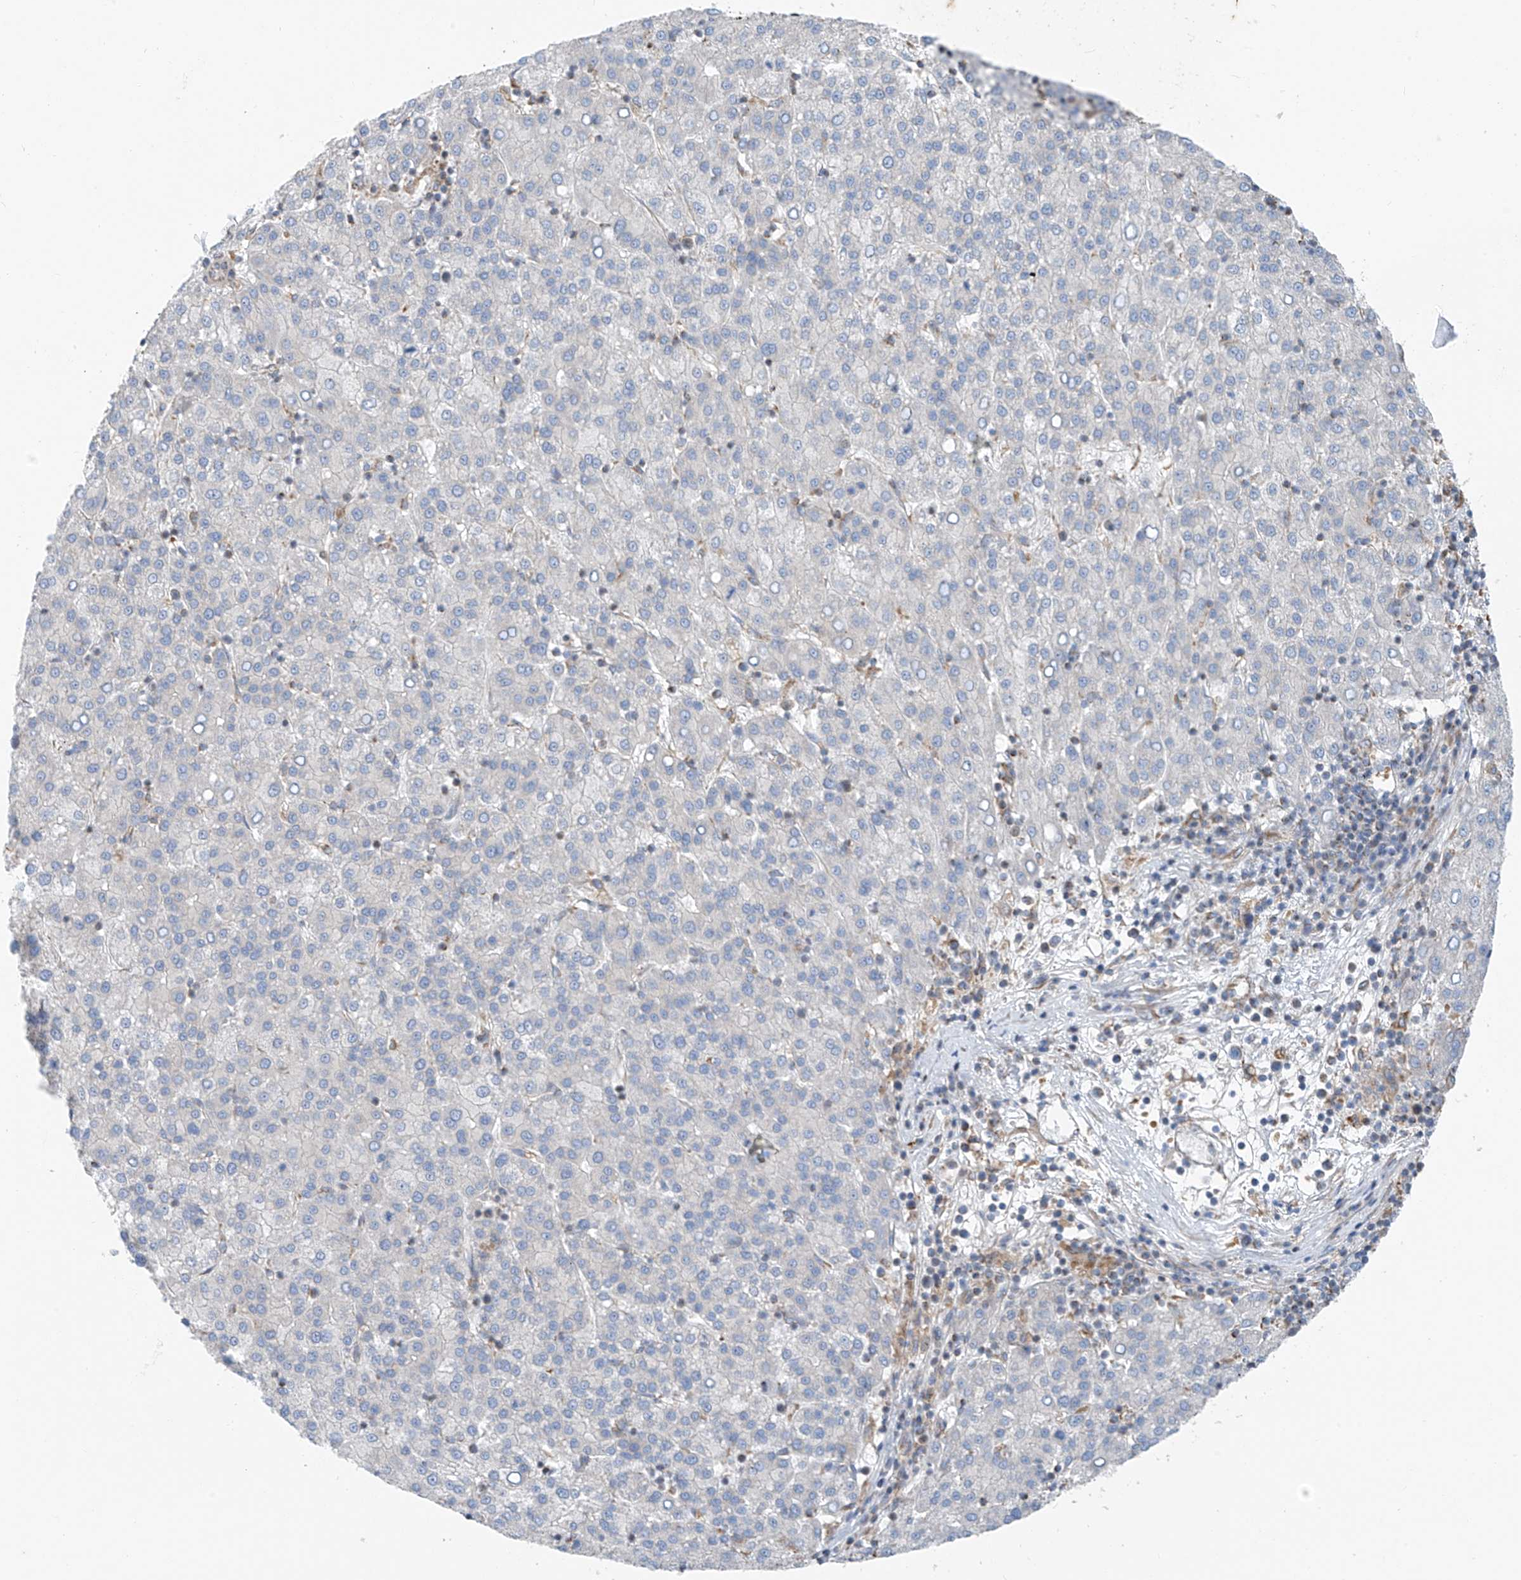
{"staining": {"intensity": "negative", "quantity": "none", "location": "none"}, "tissue": "liver cancer", "cell_type": "Tumor cells", "image_type": "cancer", "snomed": [{"axis": "morphology", "description": "Carcinoma, Hepatocellular, NOS"}, {"axis": "topography", "description": "Liver"}], "caption": "This is an IHC histopathology image of human liver cancer. There is no expression in tumor cells.", "gene": "EOMES", "patient": {"sex": "female", "age": 58}}